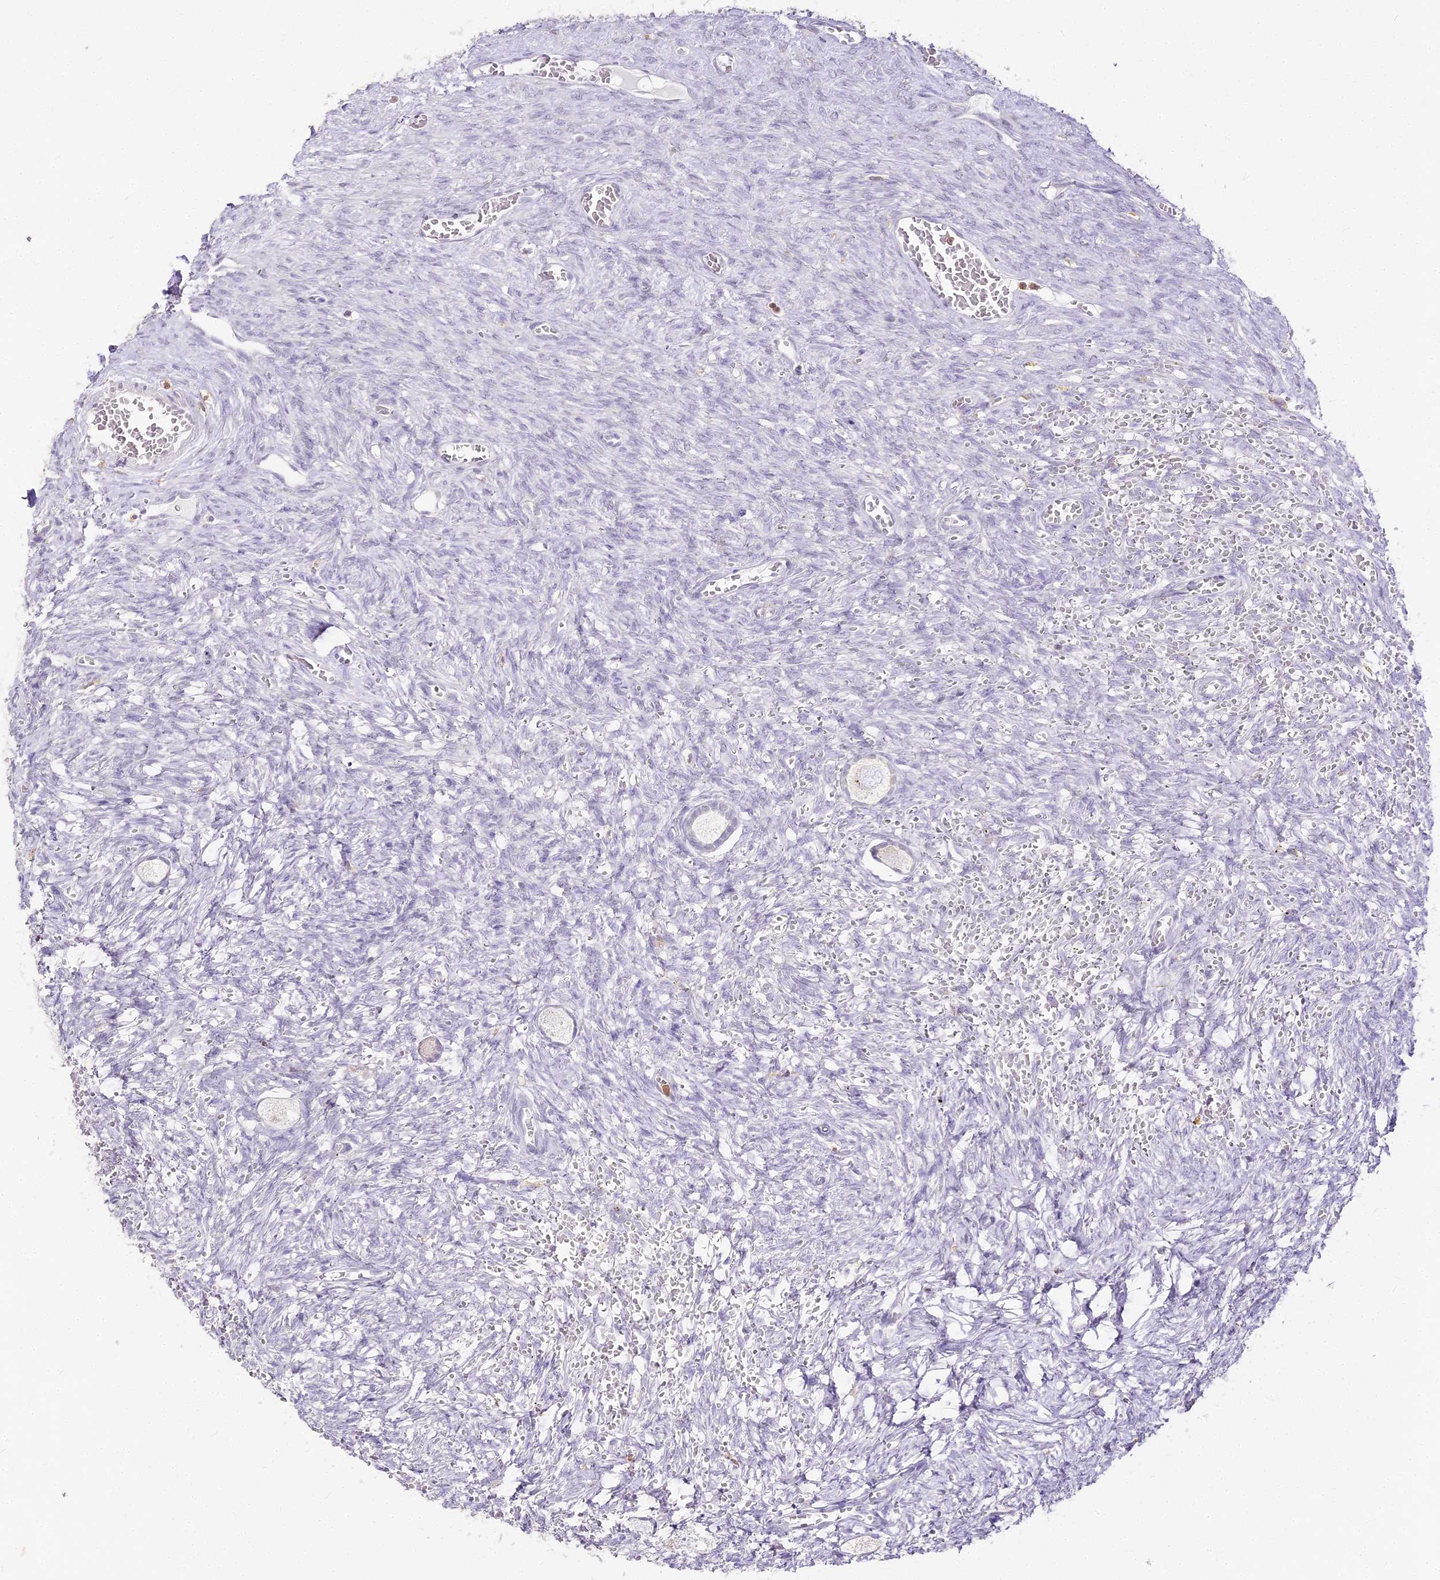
{"staining": {"intensity": "negative", "quantity": "none", "location": "none"}, "tissue": "ovary", "cell_type": "Follicle cells", "image_type": "normal", "snomed": [{"axis": "morphology", "description": "Normal tissue, NOS"}, {"axis": "topography", "description": "Ovary"}], "caption": "Immunohistochemistry image of normal ovary stained for a protein (brown), which shows no staining in follicle cells.", "gene": "DOCK2", "patient": {"sex": "female", "age": 27}}